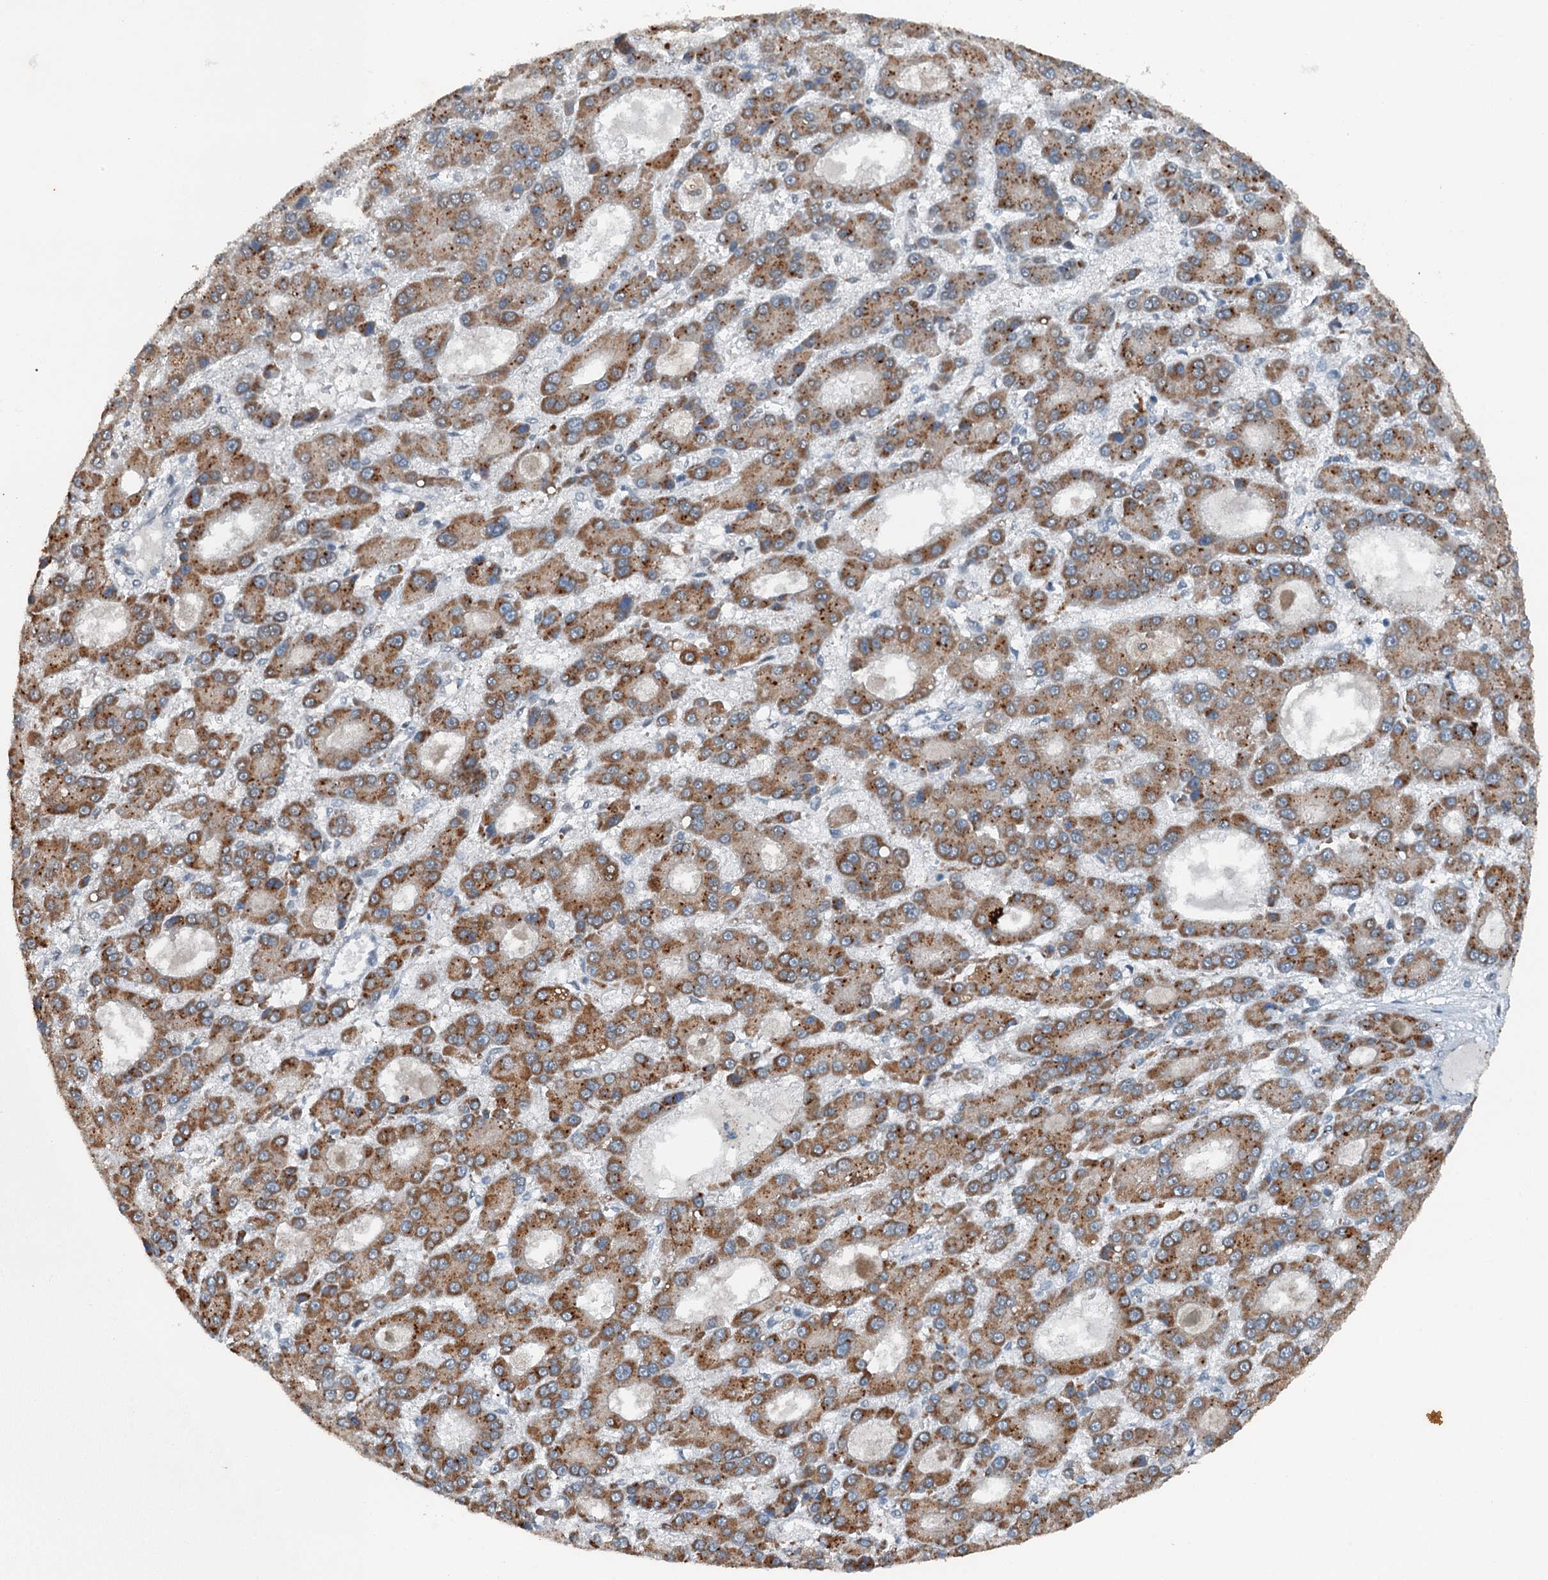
{"staining": {"intensity": "strong", "quantity": ">75%", "location": "cytoplasmic/membranous"}, "tissue": "liver cancer", "cell_type": "Tumor cells", "image_type": "cancer", "snomed": [{"axis": "morphology", "description": "Carcinoma, Hepatocellular, NOS"}, {"axis": "topography", "description": "Liver"}], "caption": "DAB immunohistochemical staining of human liver cancer (hepatocellular carcinoma) reveals strong cytoplasmic/membranous protein positivity in about >75% of tumor cells.", "gene": "BMERB1", "patient": {"sex": "male", "age": 70}}